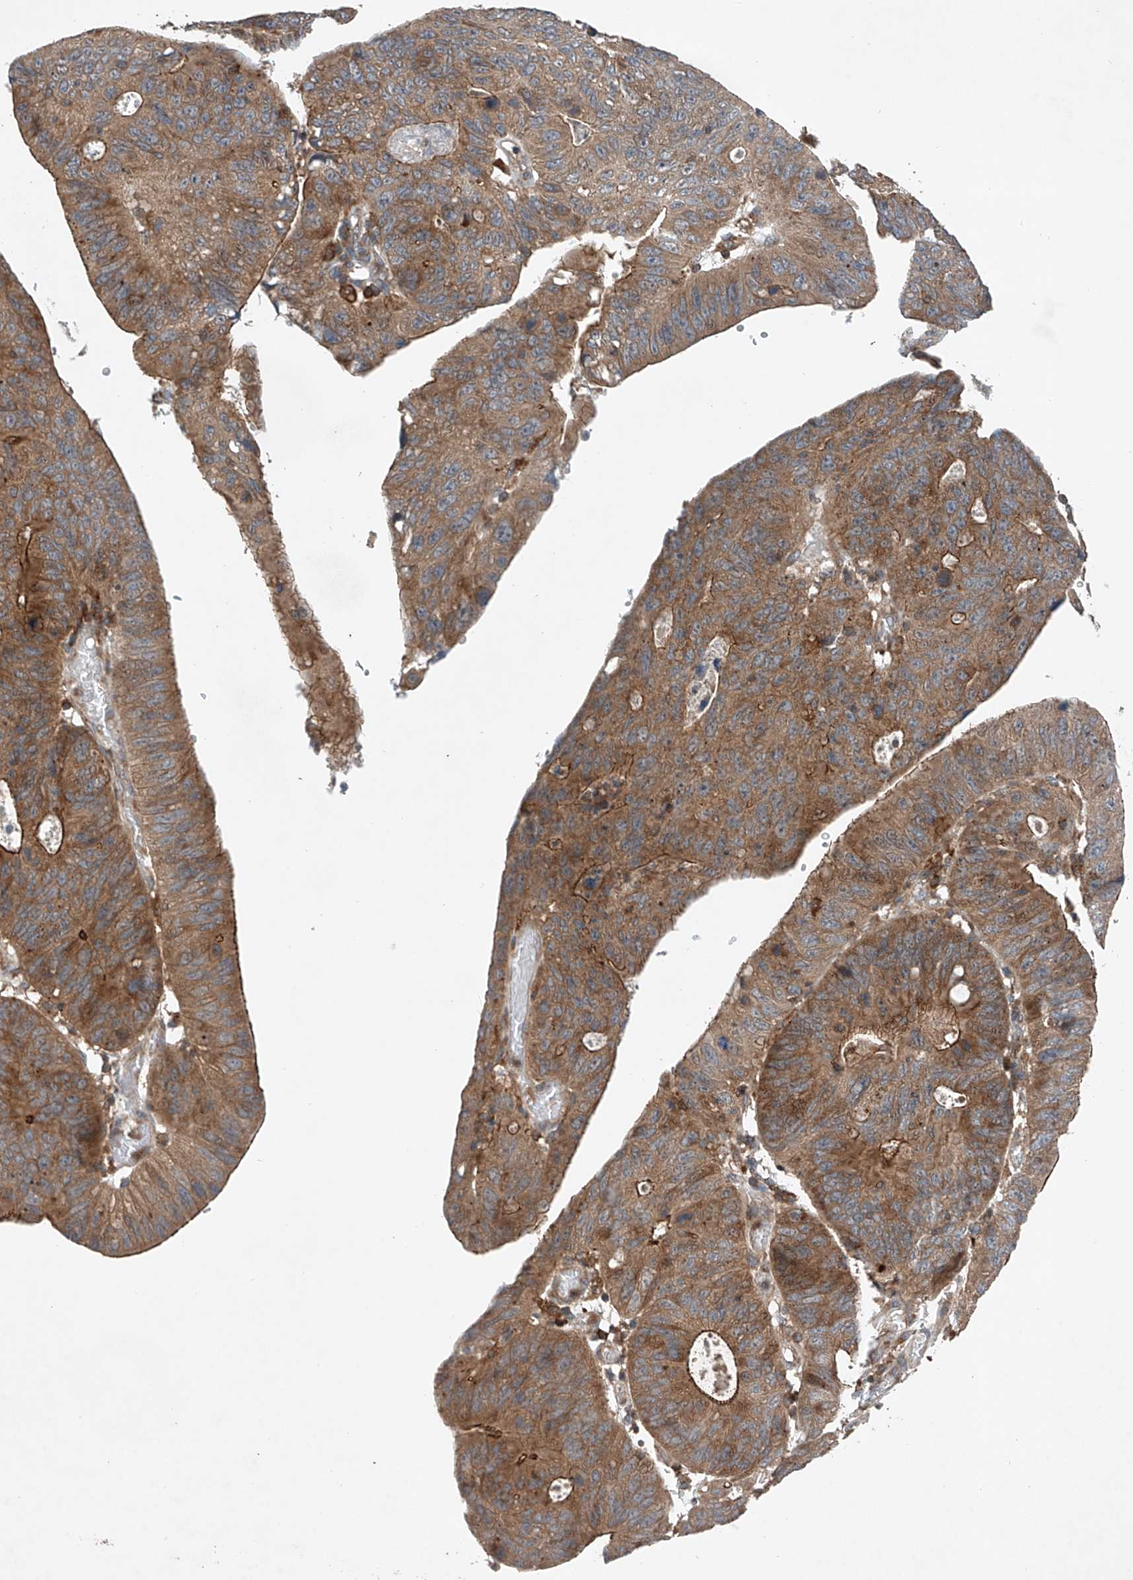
{"staining": {"intensity": "moderate", "quantity": ">75%", "location": "cytoplasmic/membranous"}, "tissue": "stomach cancer", "cell_type": "Tumor cells", "image_type": "cancer", "snomed": [{"axis": "morphology", "description": "Adenocarcinoma, NOS"}, {"axis": "topography", "description": "Stomach"}], "caption": "Immunohistochemical staining of human stomach cancer shows moderate cytoplasmic/membranous protein positivity in approximately >75% of tumor cells. The protein is shown in brown color, while the nuclei are stained blue.", "gene": "CEP85L", "patient": {"sex": "male", "age": 59}}